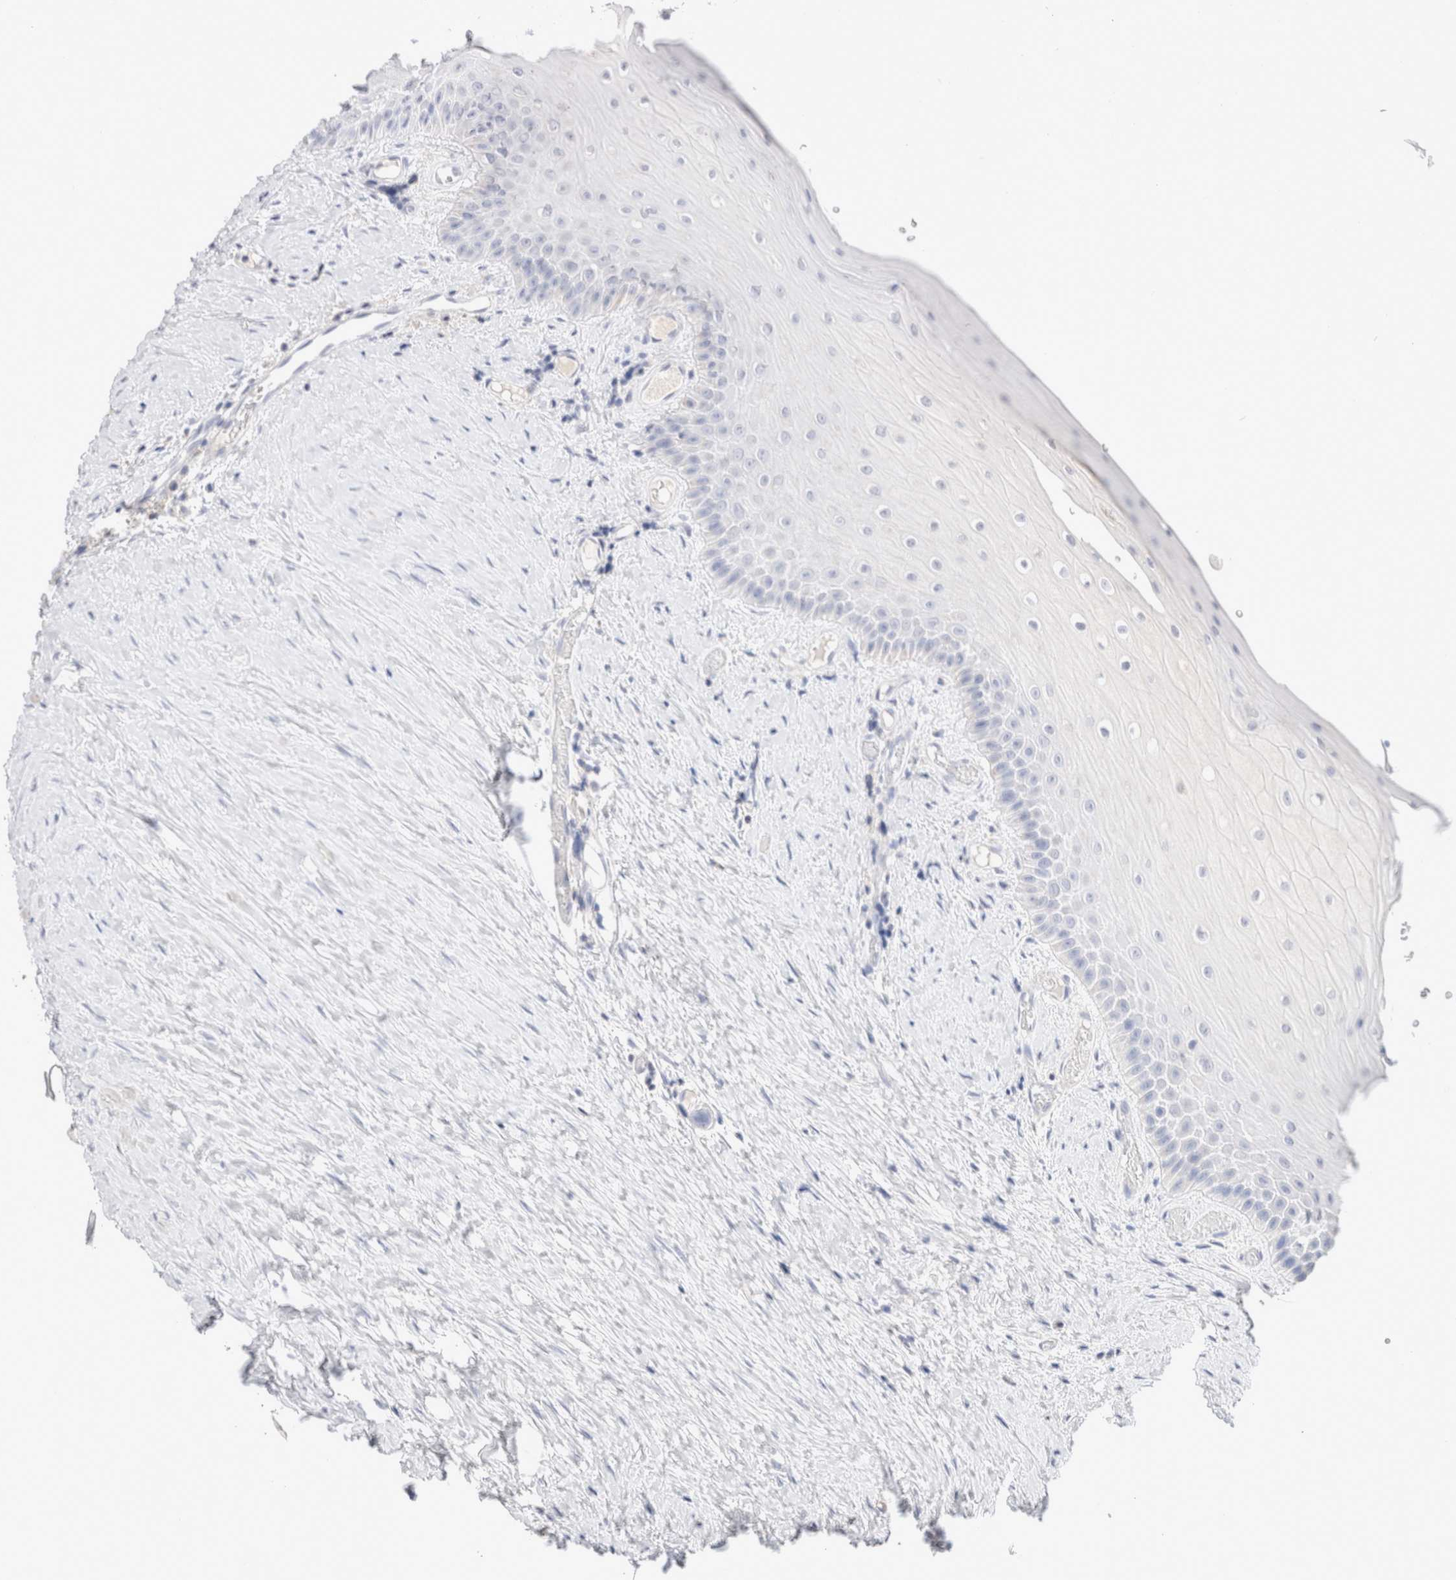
{"staining": {"intensity": "negative", "quantity": "none", "location": "none"}, "tissue": "oral mucosa", "cell_type": "Squamous epithelial cells", "image_type": "normal", "snomed": [{"axis": "morphology", "description": "Normal tissue, NOS"}, {"axis": "topography", "description": "Skeletal muscle"}, {"axis": "topography", "description": "Oral tissue"}, {"axis": "topography", "description": "Peripheral nerve tissue"}], "caption": "IHC image of normal oral mucosa: human oral mucosa stained with DAB (3,3'-diaminobenzidine) shows no significant protein positivity in squamous epithelial cells. (Stains: DAB (3,3'-diaminobenzidine) immunohistochemistry with hematoxylin counter stain, Microscopy: brightfield microscopy at high magnification).", "gene": "ATP6V1C1", "patient": {"sex": "female", "age": 84}}